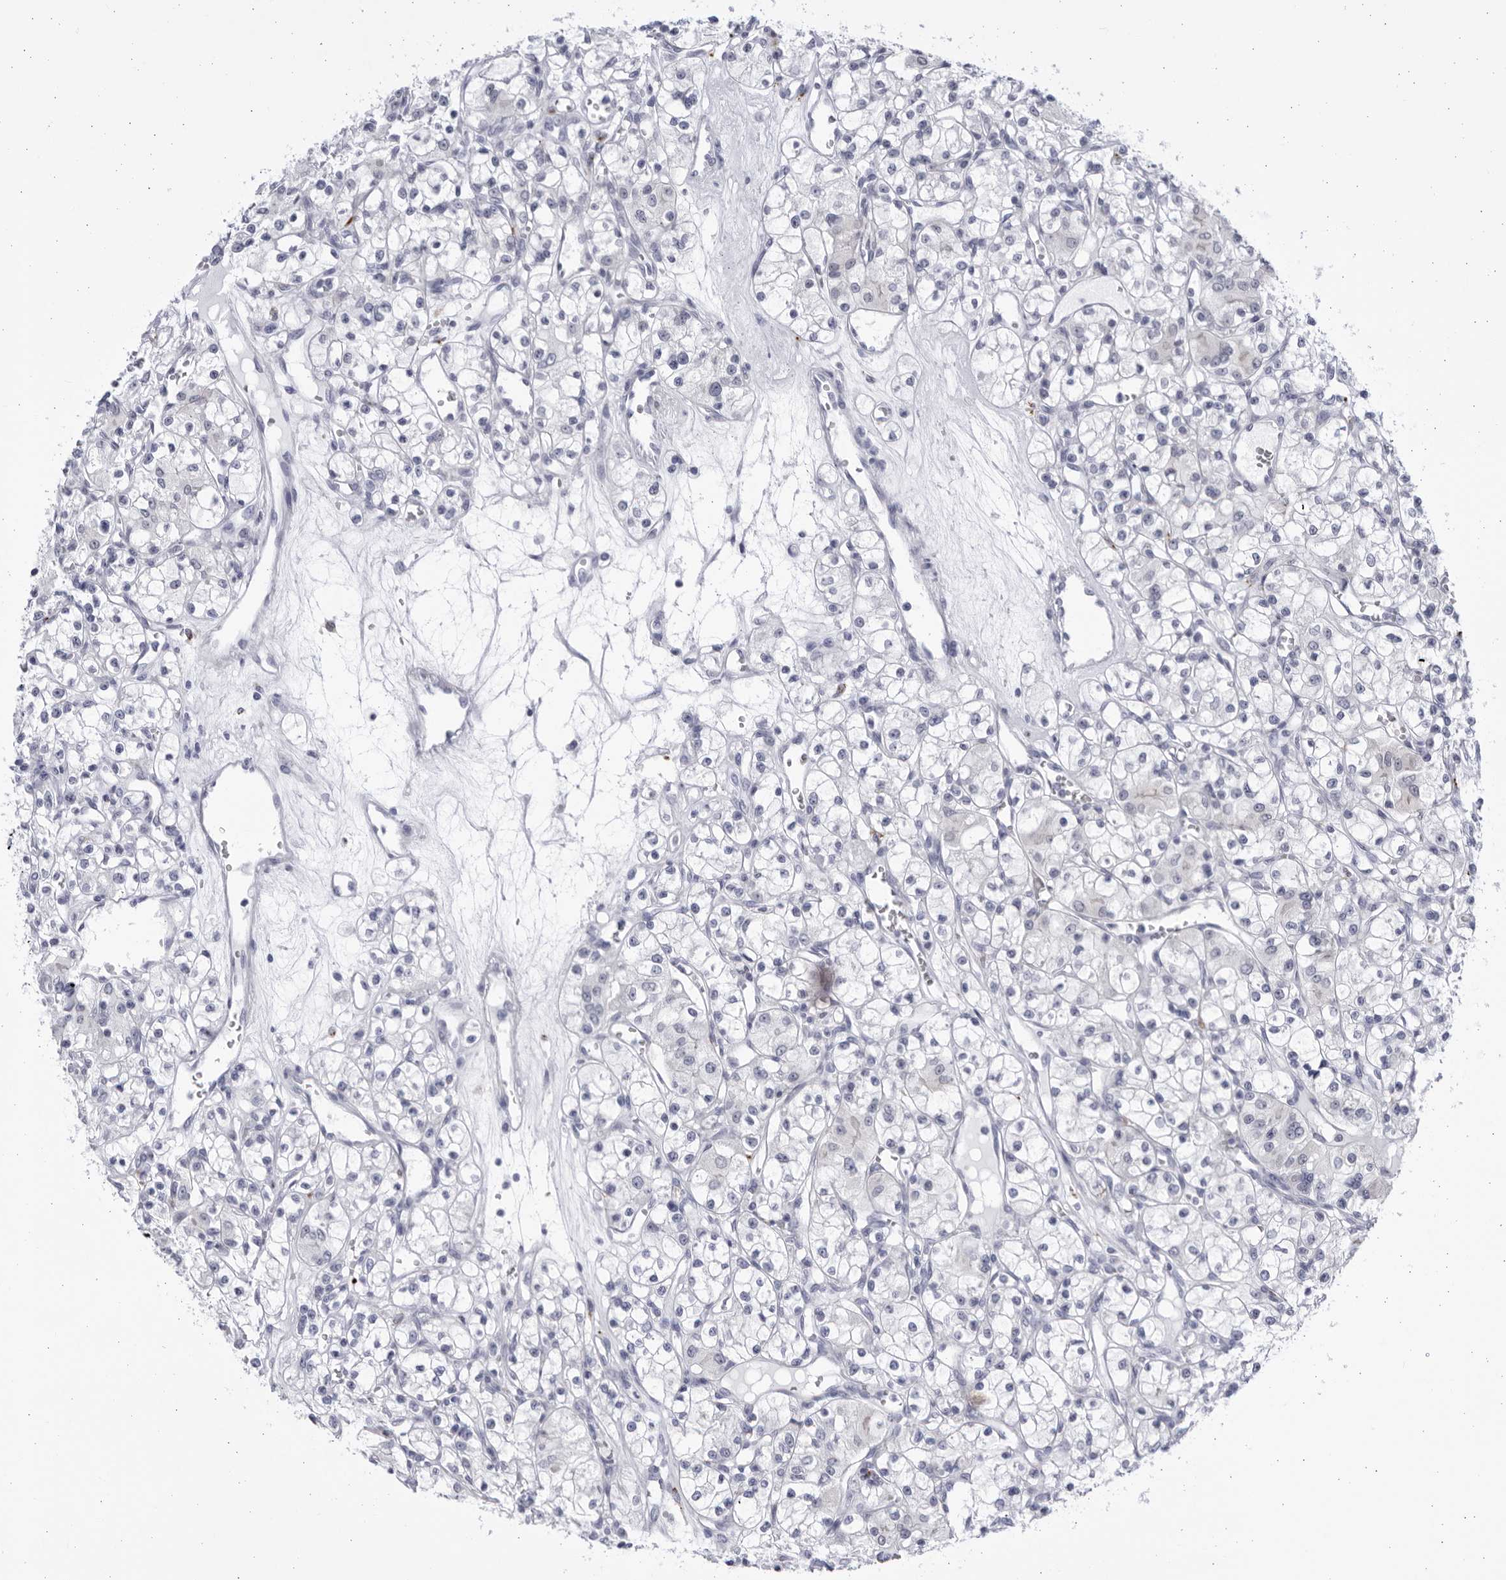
{"staining": {"intensity": "negative", "quantity": "none", "location": "none"}, "tissue": "renal cancer", "cell_type": "Tumor cells", "image_type": "cancer", "snomed": [{"axis": "morphology", "description": "Adenocarcinoma, NOS"}, {"axis": "topography", "description": "Kidney"}], "caption": "Immunohistochemistry (IHC) histopathology image of human renal adenocarcinoma stained for a protein (brown), which shows no staining in tumor cells.", "gene": "CCDC181", "patient": {"sex": "female", "age": 59}}